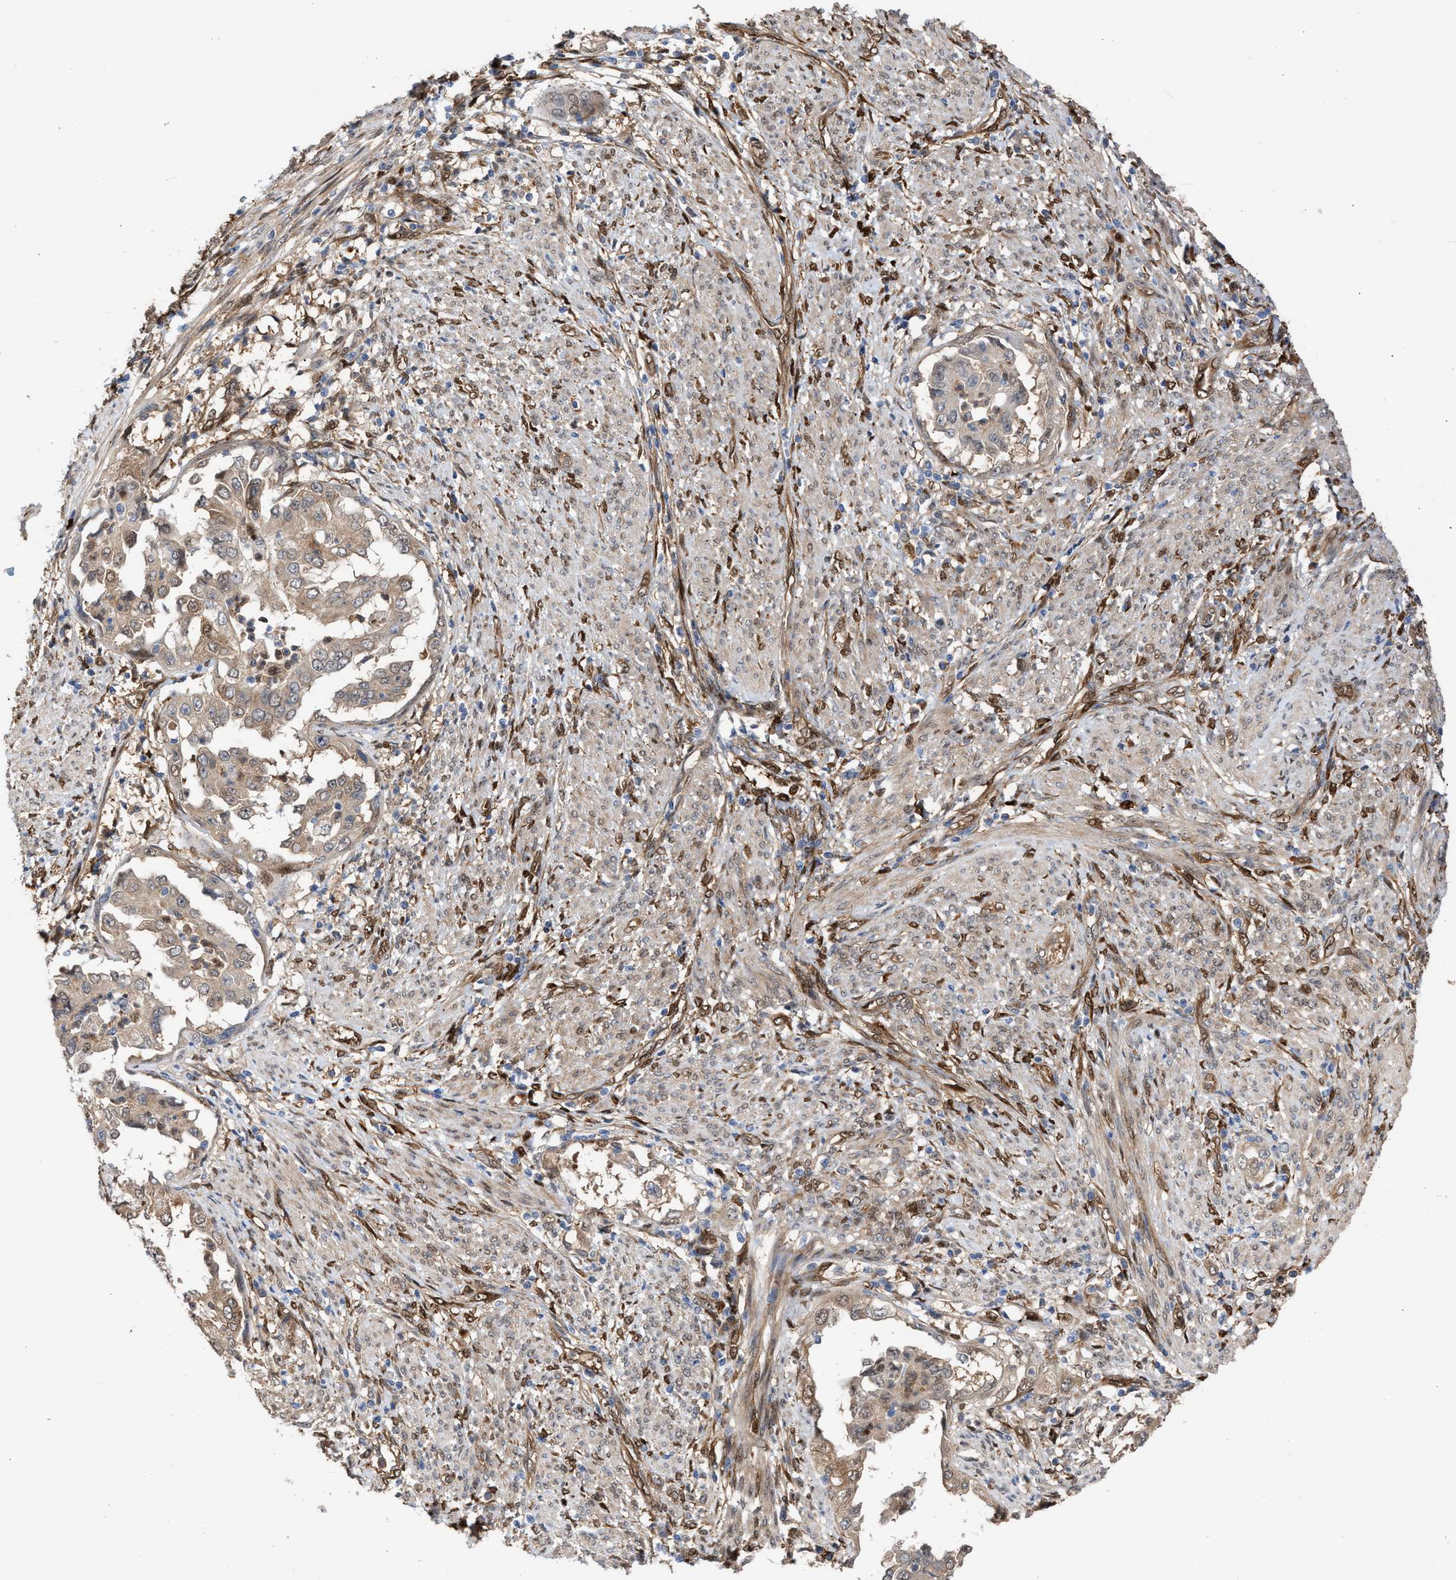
{"staining": {"intensity": "moderate", "quantity": ">75%", "location": "cytoplasmic/membranous,nuclear"}, "tissue": "endometrial cancer", "cell_type": "Tumor cells", "image_type": "cancer", "snomed": [{"axis": "morphology", "description": "Adenocarcinoma, NOS"}, {"axis": "topography", "description": "Endometrium"}], "caption": "Immunohistochemistry (IHC) histopathology image of human endometrial cancer (adenocarcinoma) stained for a protein (brown), which shows medium levels of moderate cytoplasmic/membranous and nuclear expression in about >75% of tumor cells.", "gene": "TP53I3", "patient": {"sex": "female", "age": 85}}